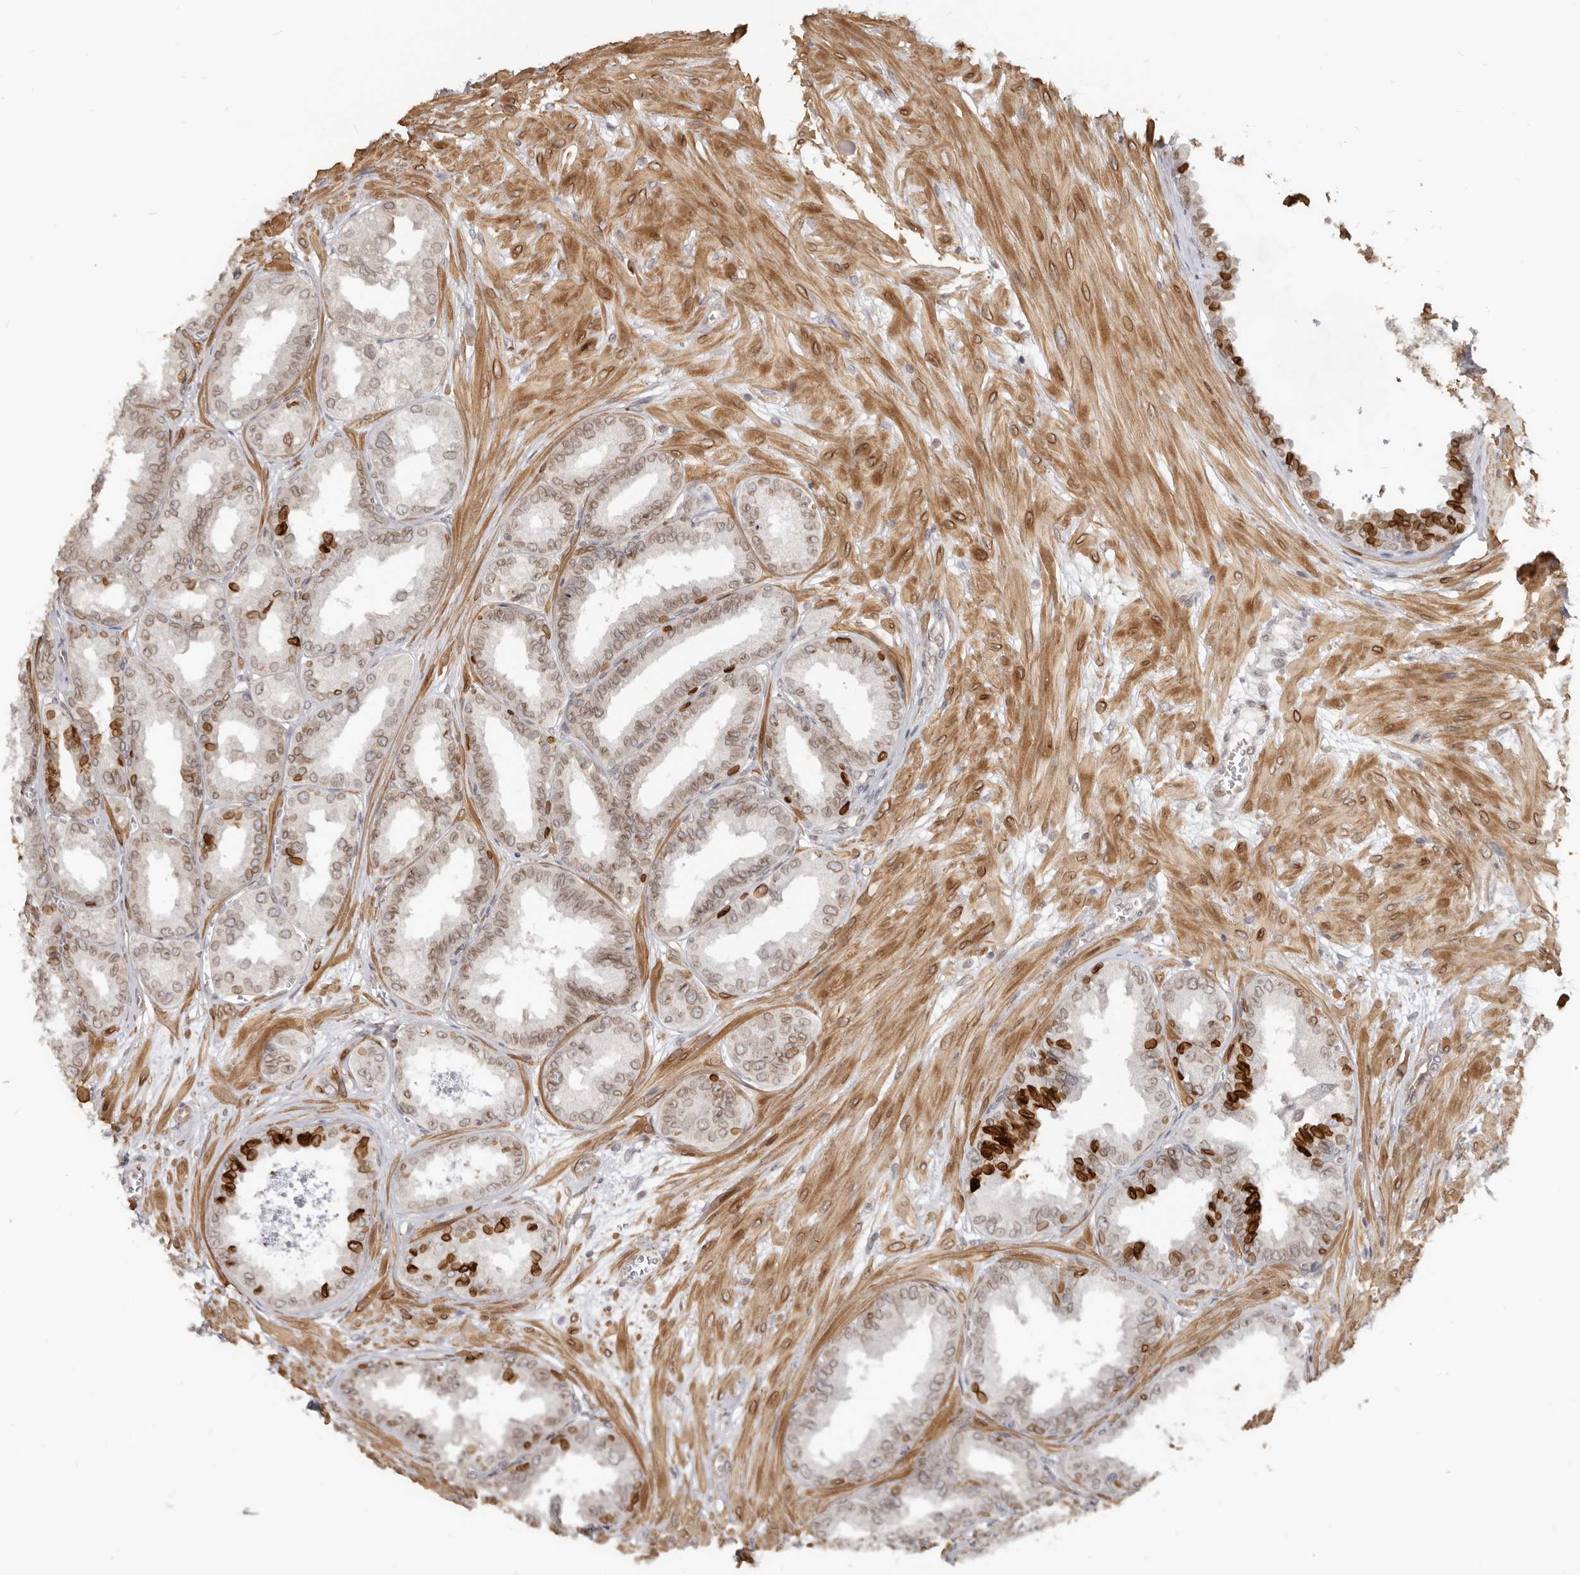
{"staining": {"intensity": "strong", "quantity": "<25%", "location": "cytoplasmic/membranous,nuclear"}, "tissue": "seminal vesicle", "cell_type": "Glandular cells", "image_type": "normal", "snomed": [{"axis": "morphology", "description": "Normal tissue, NOS"}, {"axis": "topography", "description": "Prostate"}, {"axis": "topography", "description": "Seminal veicle"}], "caption": "High-magnification brightfield microscopy of normal seminal vesicle stained with DAB (brown) and counterstained with hematoxylin (blue). glandular cells exhibit strong cytoplasmic/membranous,nuclear positivity is identified in approximately<25% of cells.", "gene": "NUP153", "patient": {"sex": "male", "age": 51}}